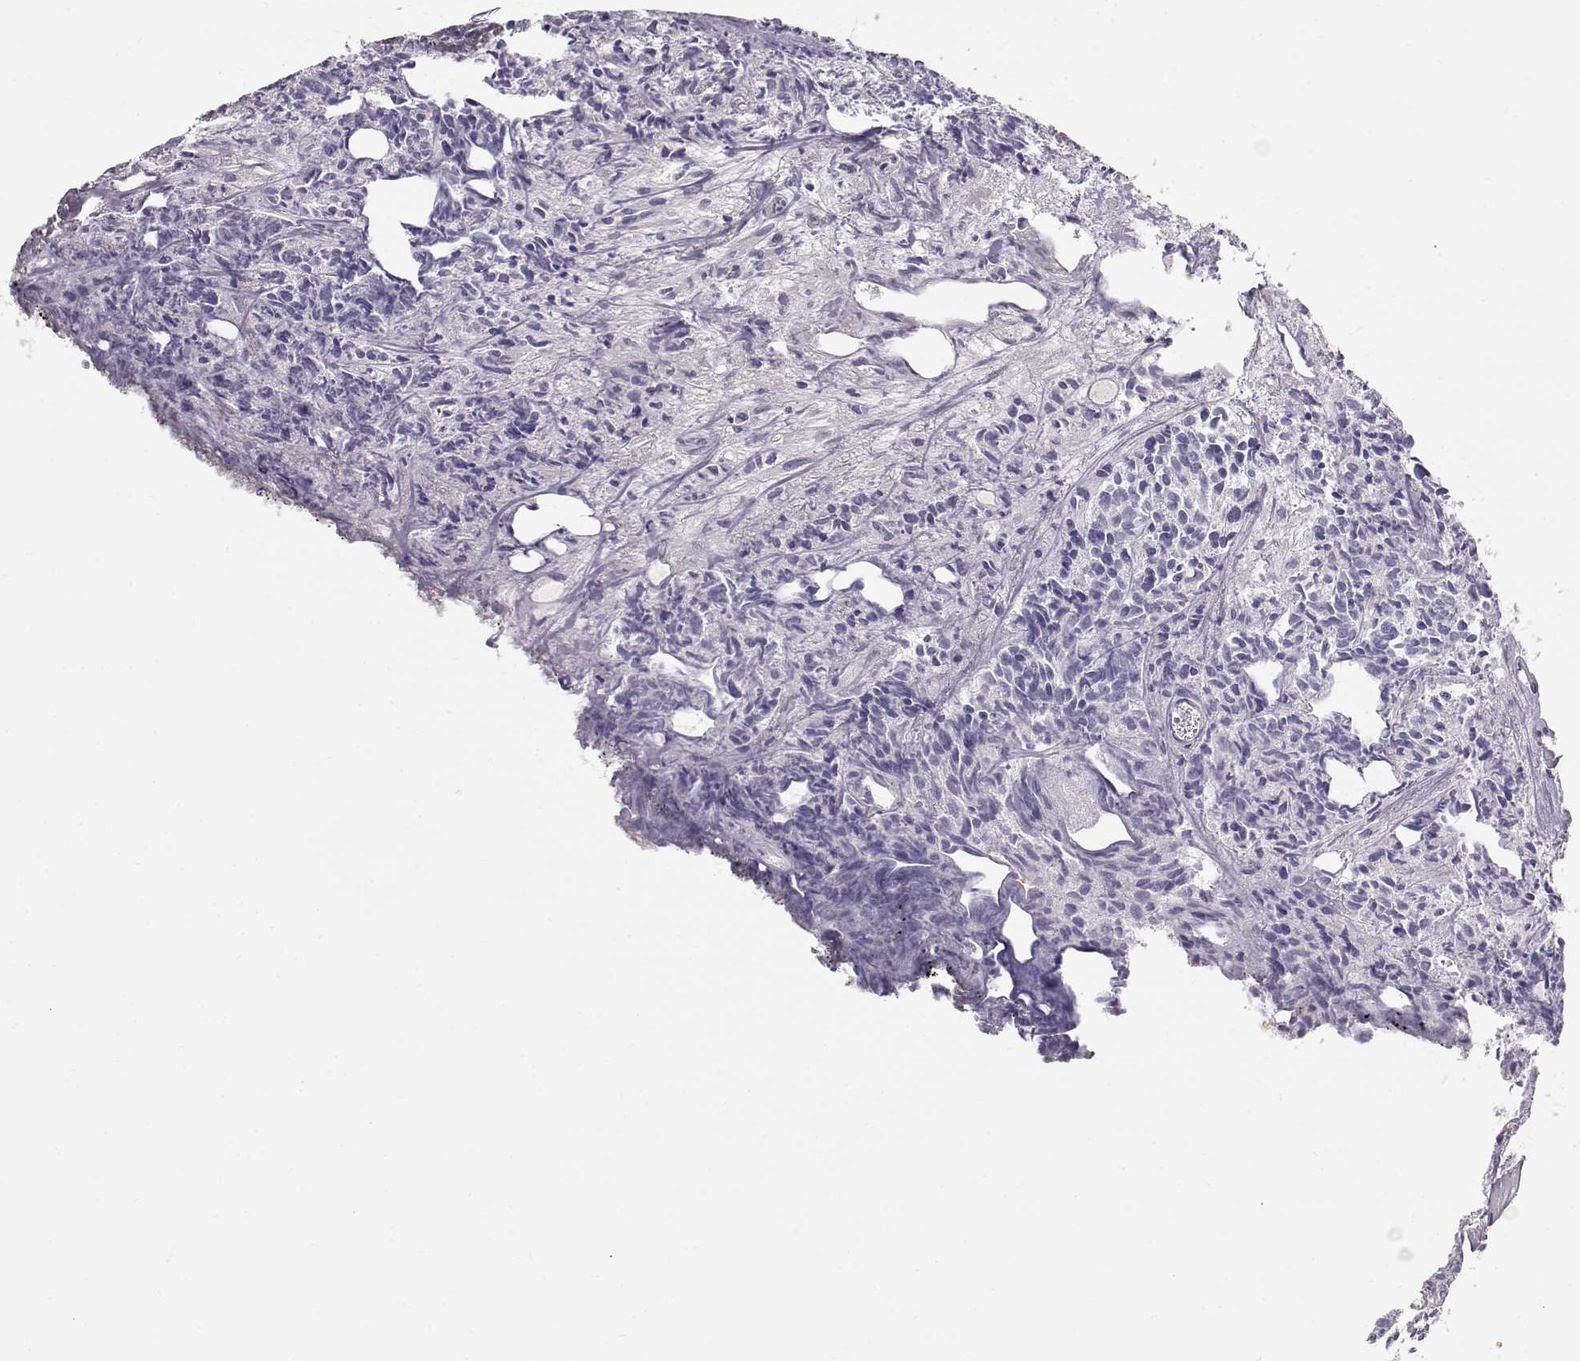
{"staining": {"intensity": "negative", "quantity": "none", "location": "none"}, "tissue": "prostate cancer", "cell_type": "Tumor cells", "image_type": "cancer", "snomed": [{"axis": "morphology", "description": "Adenocarcinoma, High grade"}, {"axis": "topography", "description": "Prostate"}], "caption": "Immunohistochemistry (IHC) of prostate cancer (high-grade adenocarcinoma) demonstrates no staining in tumor cells.", "gene": "TTC26", "patient": {"sex": "male", "age": 58}}